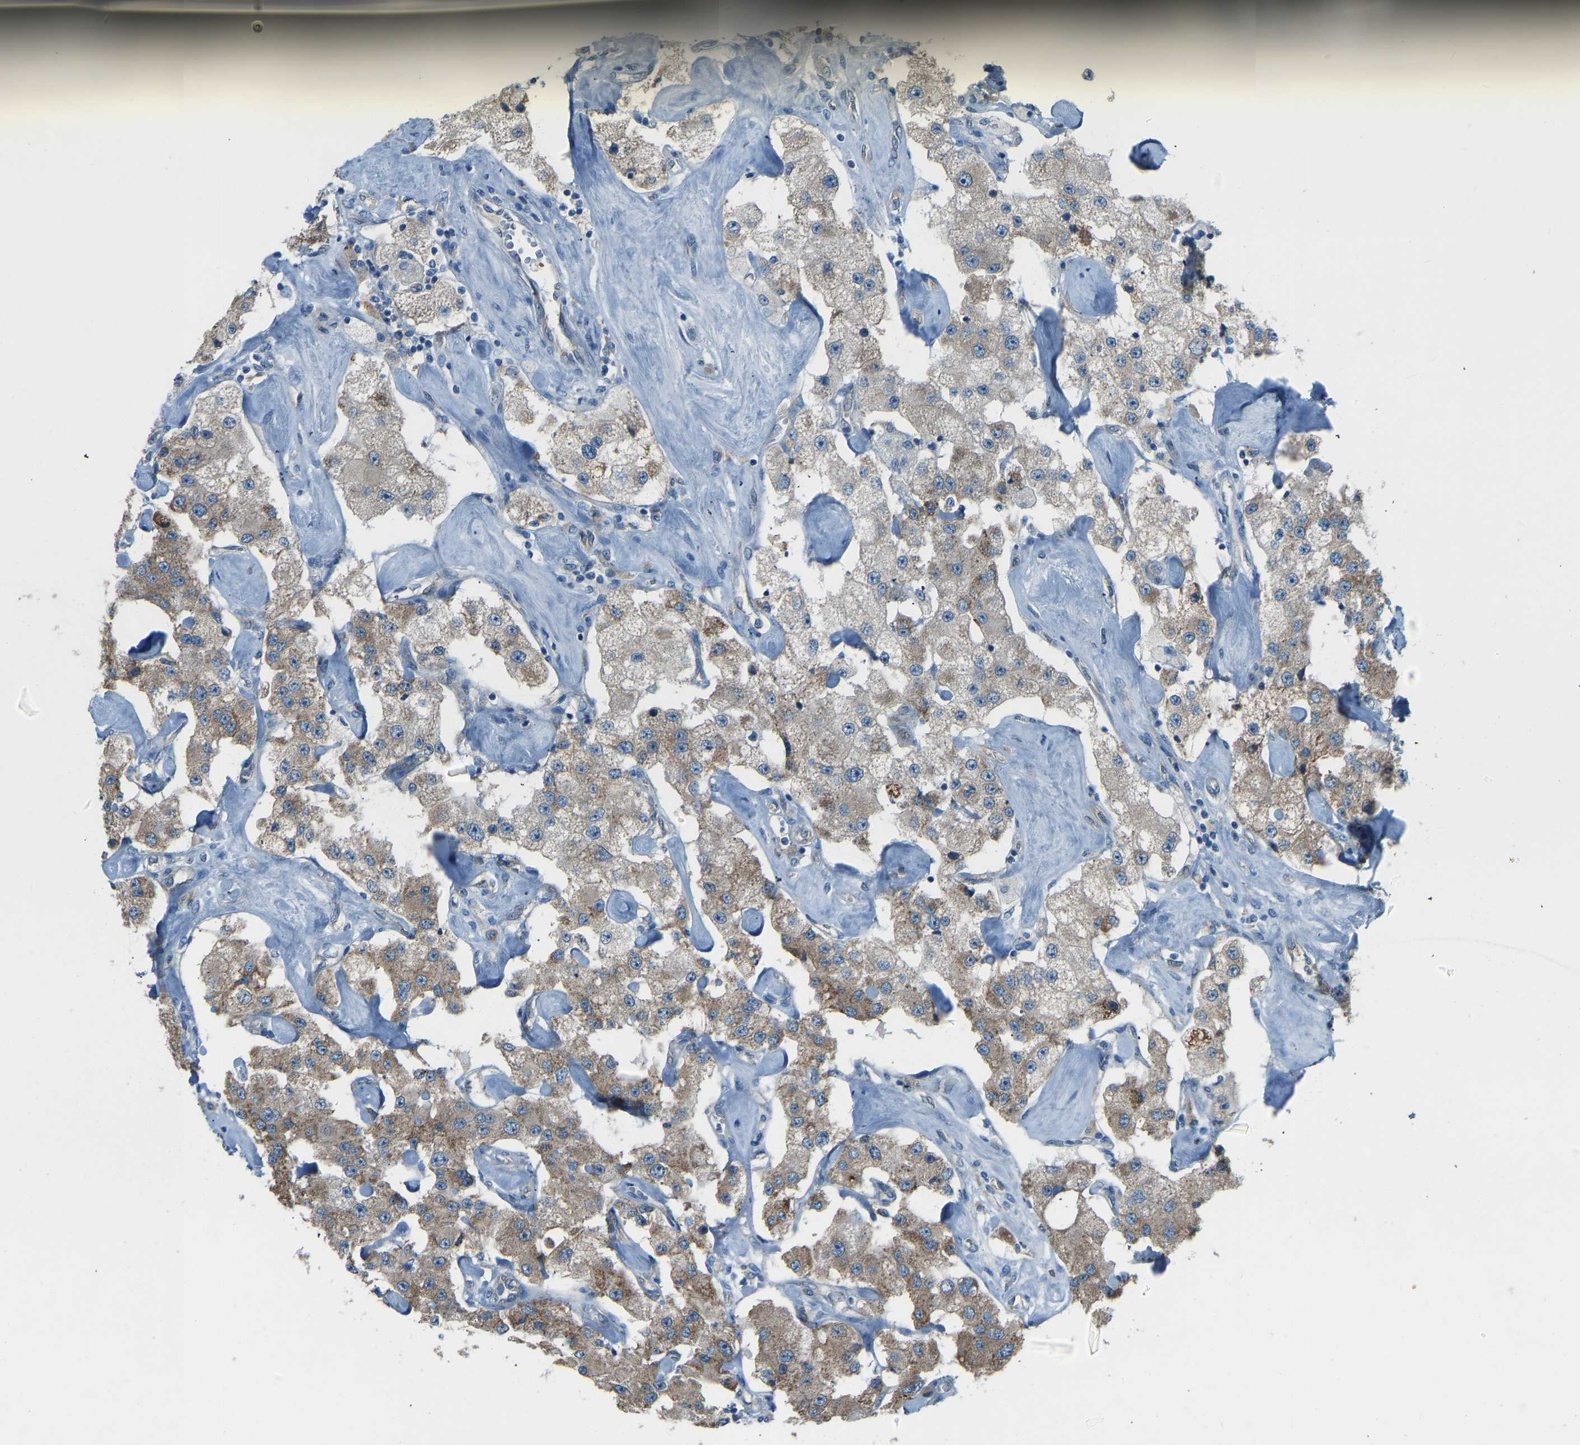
{"staining": {"intensity": "moderate", "quantity": ">75%", "location": "cytoplasmic/membranous"}, "tissue": "carcinoid", "cell_type": "Tumor cells", "image_type": "cancer", "snomed": [{"axis": "morphology", "description": "Carcinoid, malignant, NOS"}, {"axis": "topography", "description": "Pancreas"}], "caption": "The image displays immunohistochemical staining of carcinoid. There is moderate cytoplasmic/membranous positivity is appreciated in approximately >75% of tumor cells. The staining was performed using DAB, with brown indicating positive protein expression. Nuclei are stained blue with hematoxylin.", "gene": "STAU2", "patient": {"sex": "male", "age": 41}}